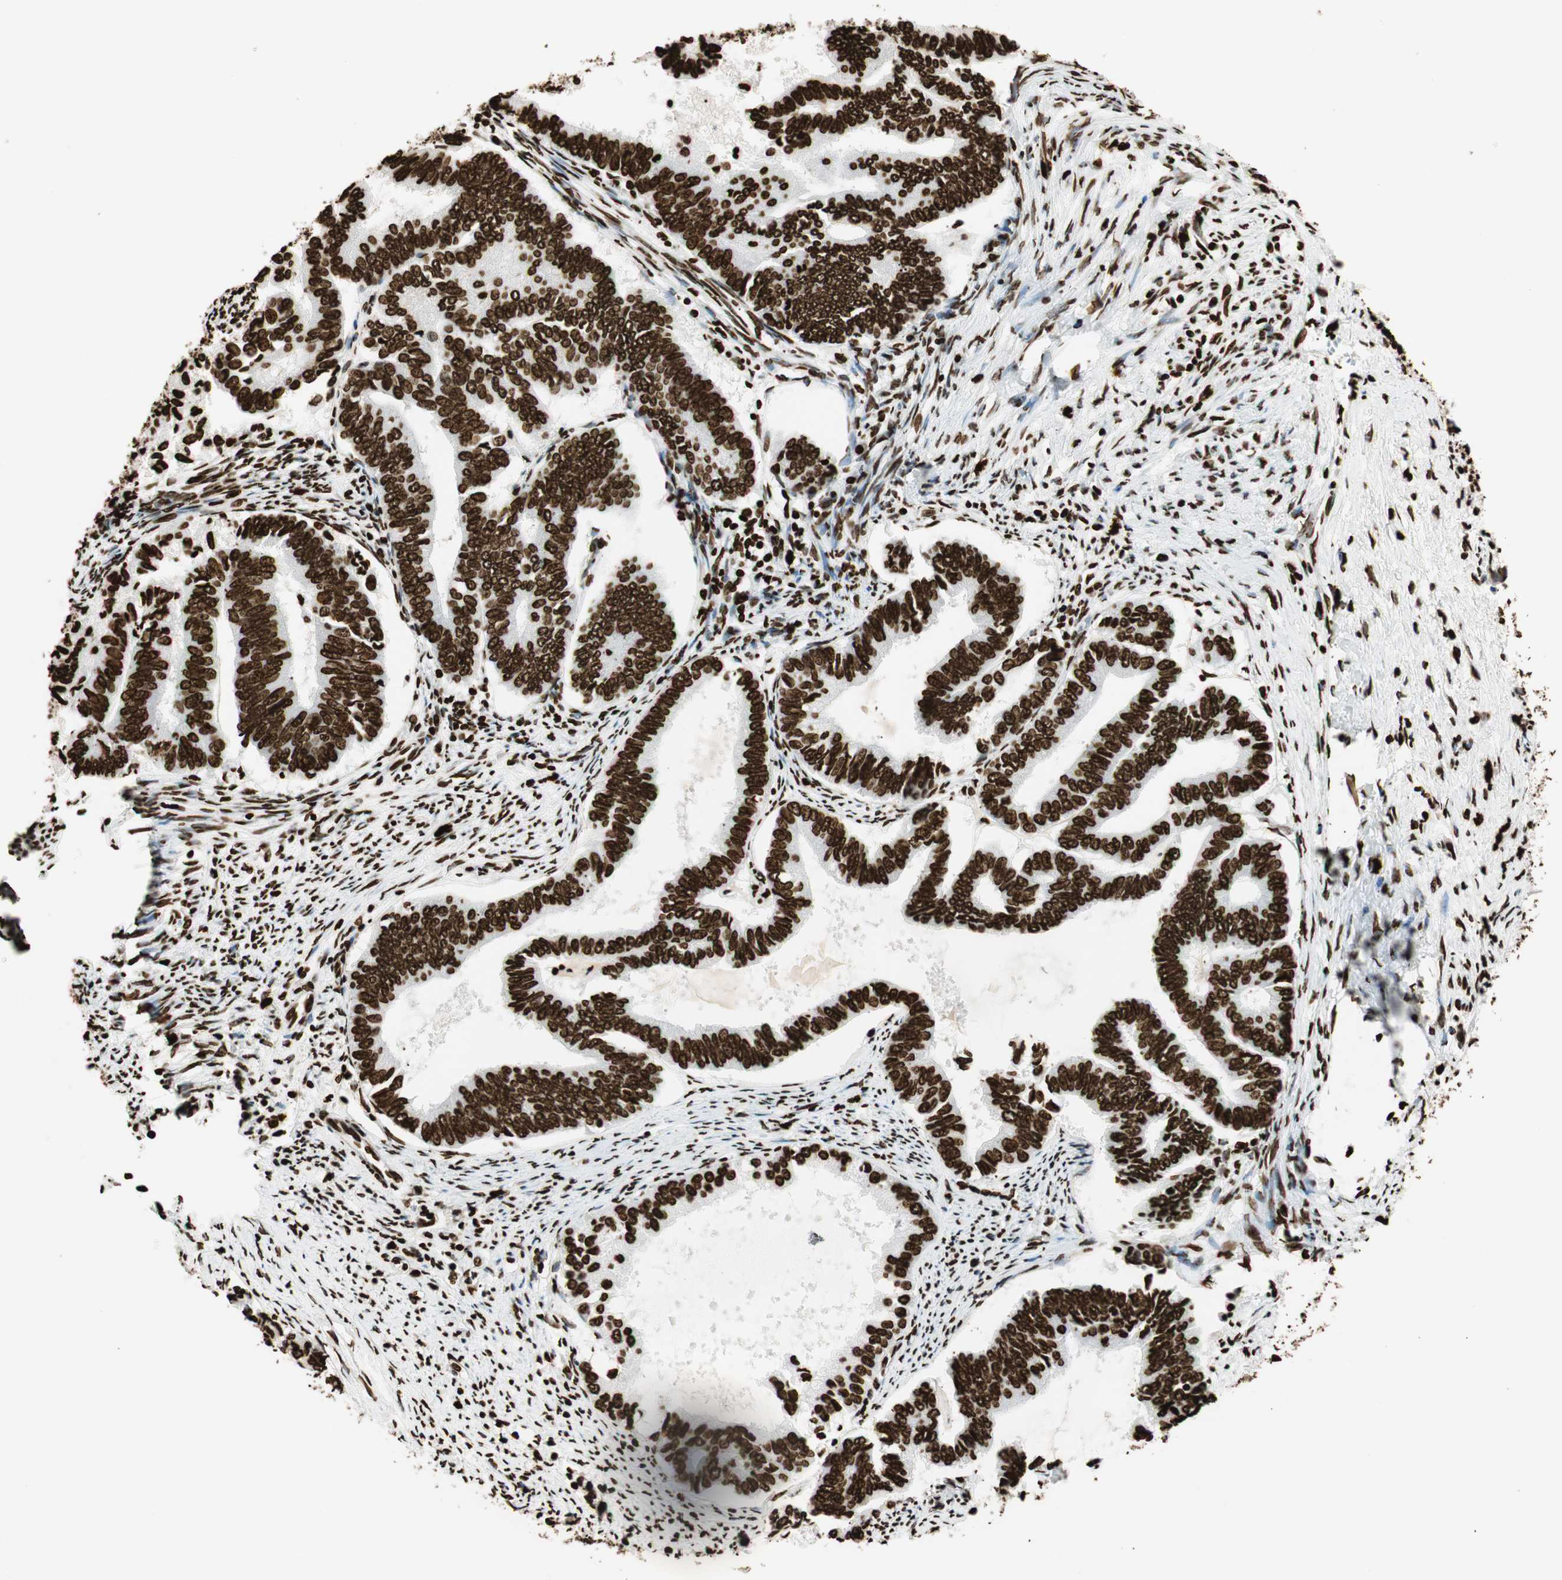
{"staining": {"intensity": "strong", "quantity": ">75%", "location": "nuclear"}, "tissue": "endometrial cancer", "cell_type": "Tumor cells", "image_type": "cancer", "snomed": [{"axis": "morphology", "description": "Adenocarcinoma, NOS"}, {"axis": "topography", "description": "Endometrium"}], "caption": "Immunohistochemistry (IHC) image of neoplastic tissue: endometrial adenocarcinoma stained using IHC shows high levels of strong protein expression localized specifically in the nuclear of tumor cells, appearing as a nuclear brown color.", "gene": "GLI2", "patient": {"sex": "female", "age": 86}}